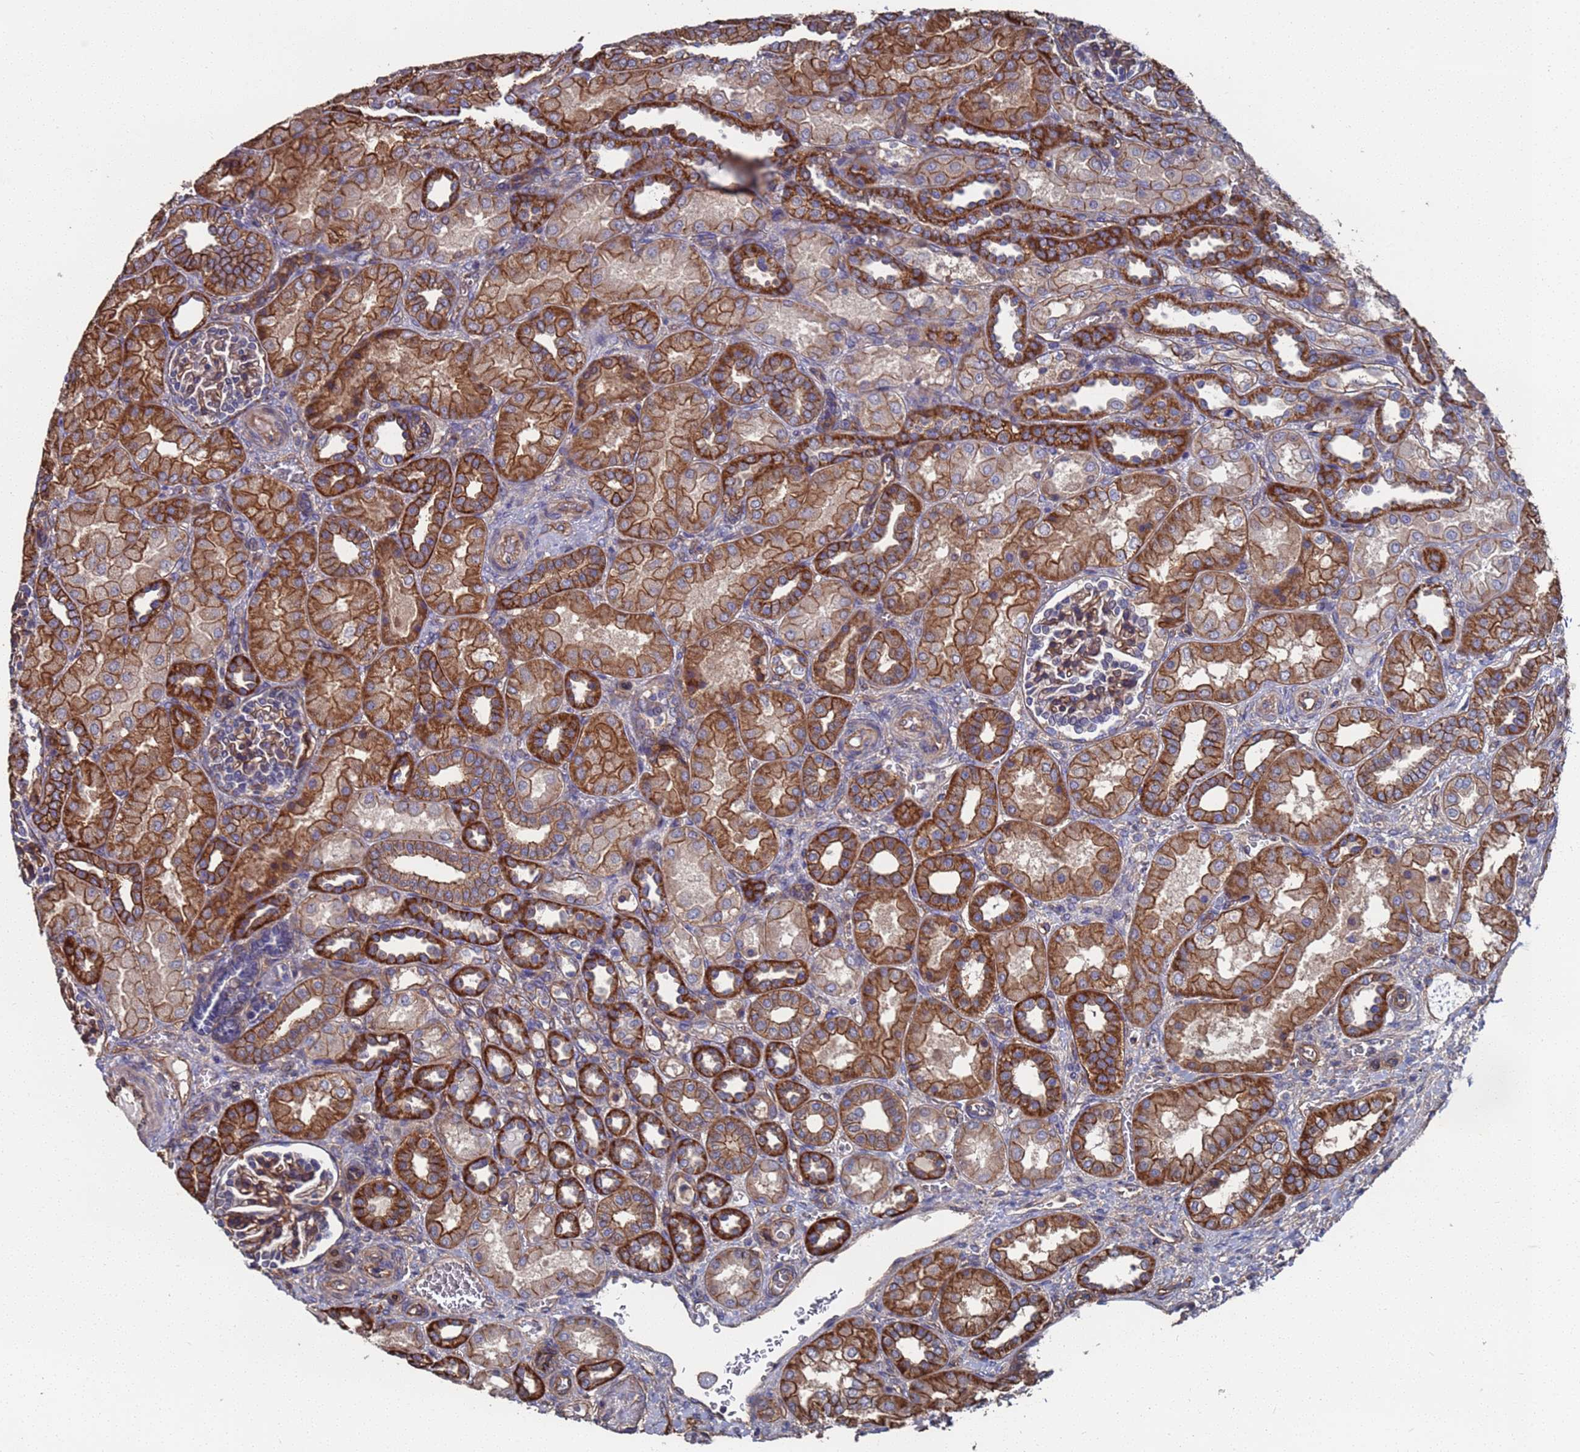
{"staining": {"intensity": "moderate", "quantity": "25%-75%", "location": "cytoplasmic/membranous"}, "tissue": "kidney", "cell_type": "Cells in glomeruli", "image_type": "normal", "snomed": [{"axis": "morphology", "description": "Normal tissue, NOS"}, {"axis": "morphology", "description": "Neoplasm, malignant, NOS"}, {"axis": "topography", "description": "Kidney"}], "caption": "This is a micrograph of immunohistochemistry (IHC) staining of normal kidney, which shows moderate expression in the cytoplasmic/membranous of cells in glomeruli.", "gene": "NDUFAF6", "patient": {"sex": "female", "age": 1}}